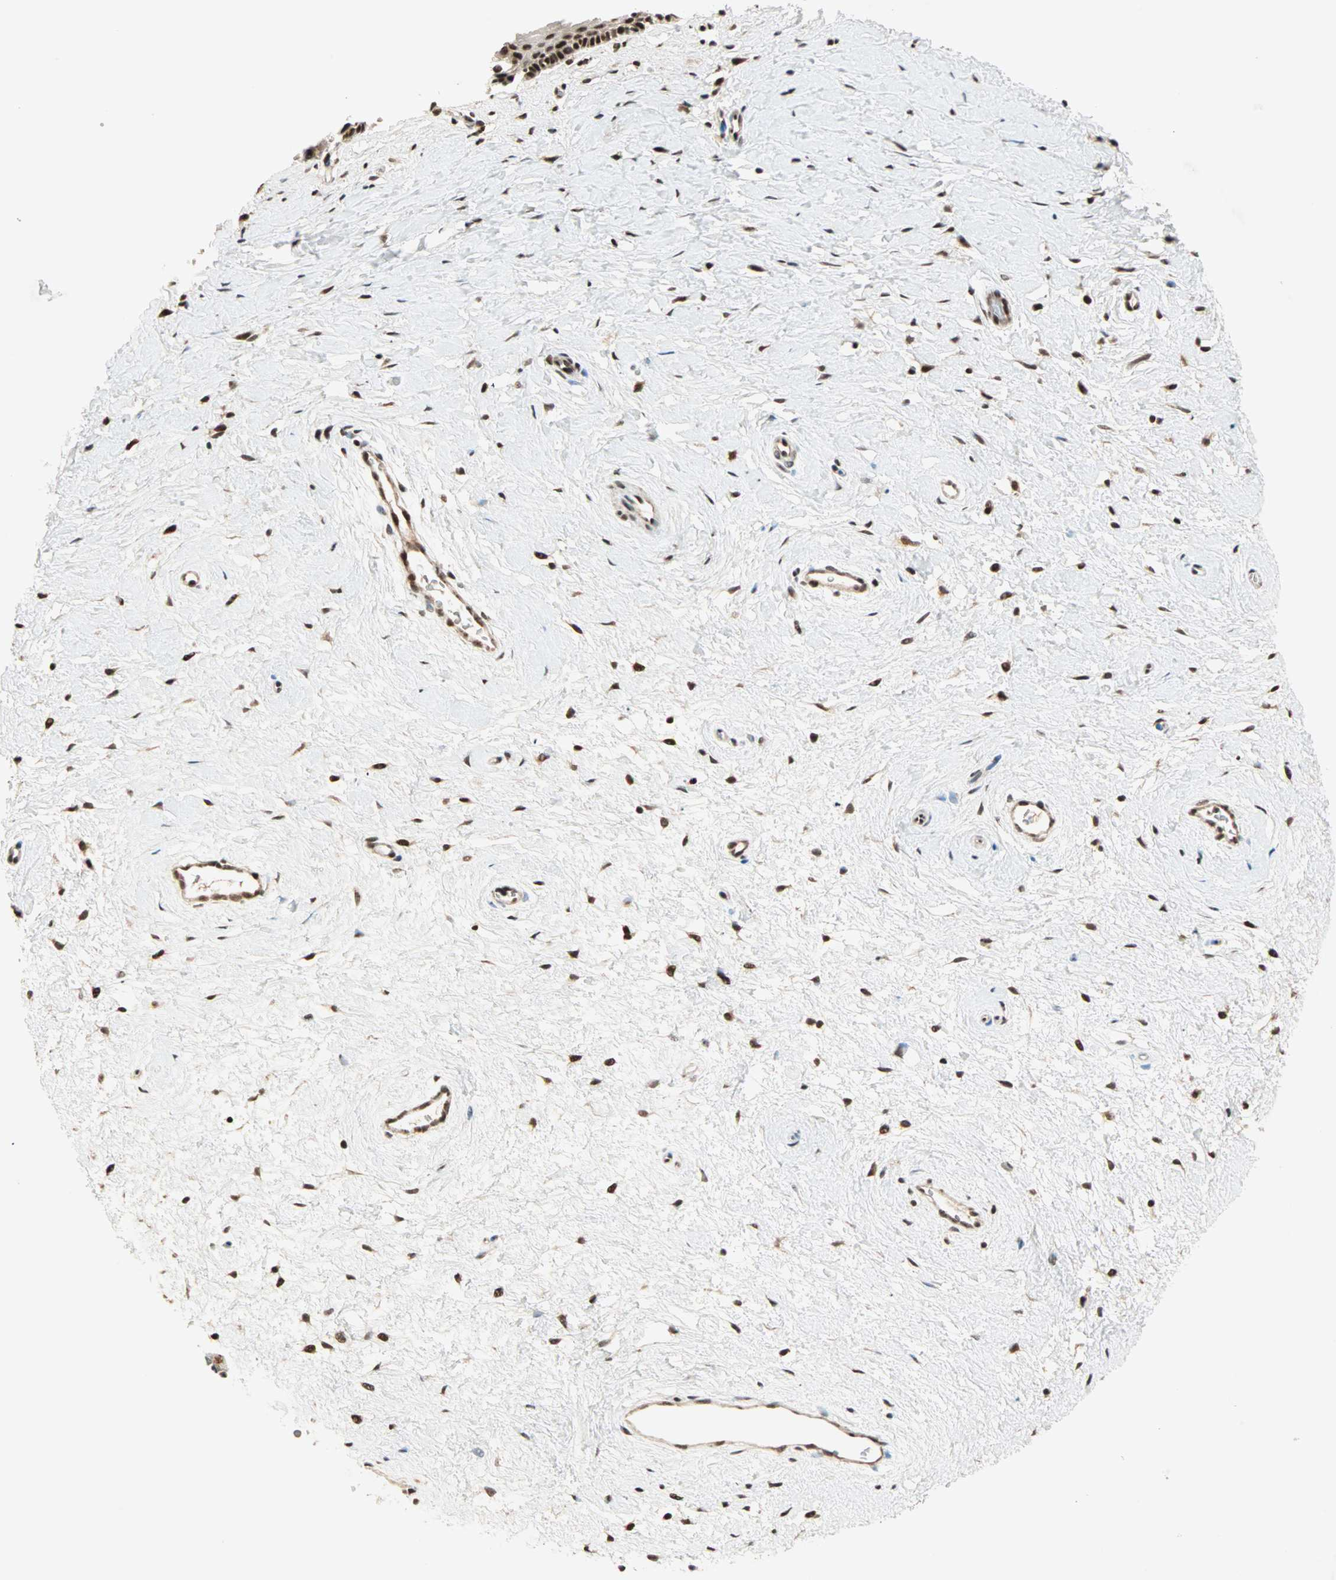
{"staining": {"intensity": "weak", "quantity": ">75%", "location": "cytoplasmic/membranous"}, "tissue": "cervix", "cell_type": "Glandular cells", "image_type": "normal", "snomed": [{"axis": "morphology", "description": "Normal tissue, NOS"}, {"axis": "topography", "description": "Cervix"}], "caption": "Benign cervix reveals weak cytoplasmic/membranous staining in about >75% of glandular cells, visualized by immunohistochemistry.", "gene": "PRDM2", "patient": {"sex": "female", "age": 39}}